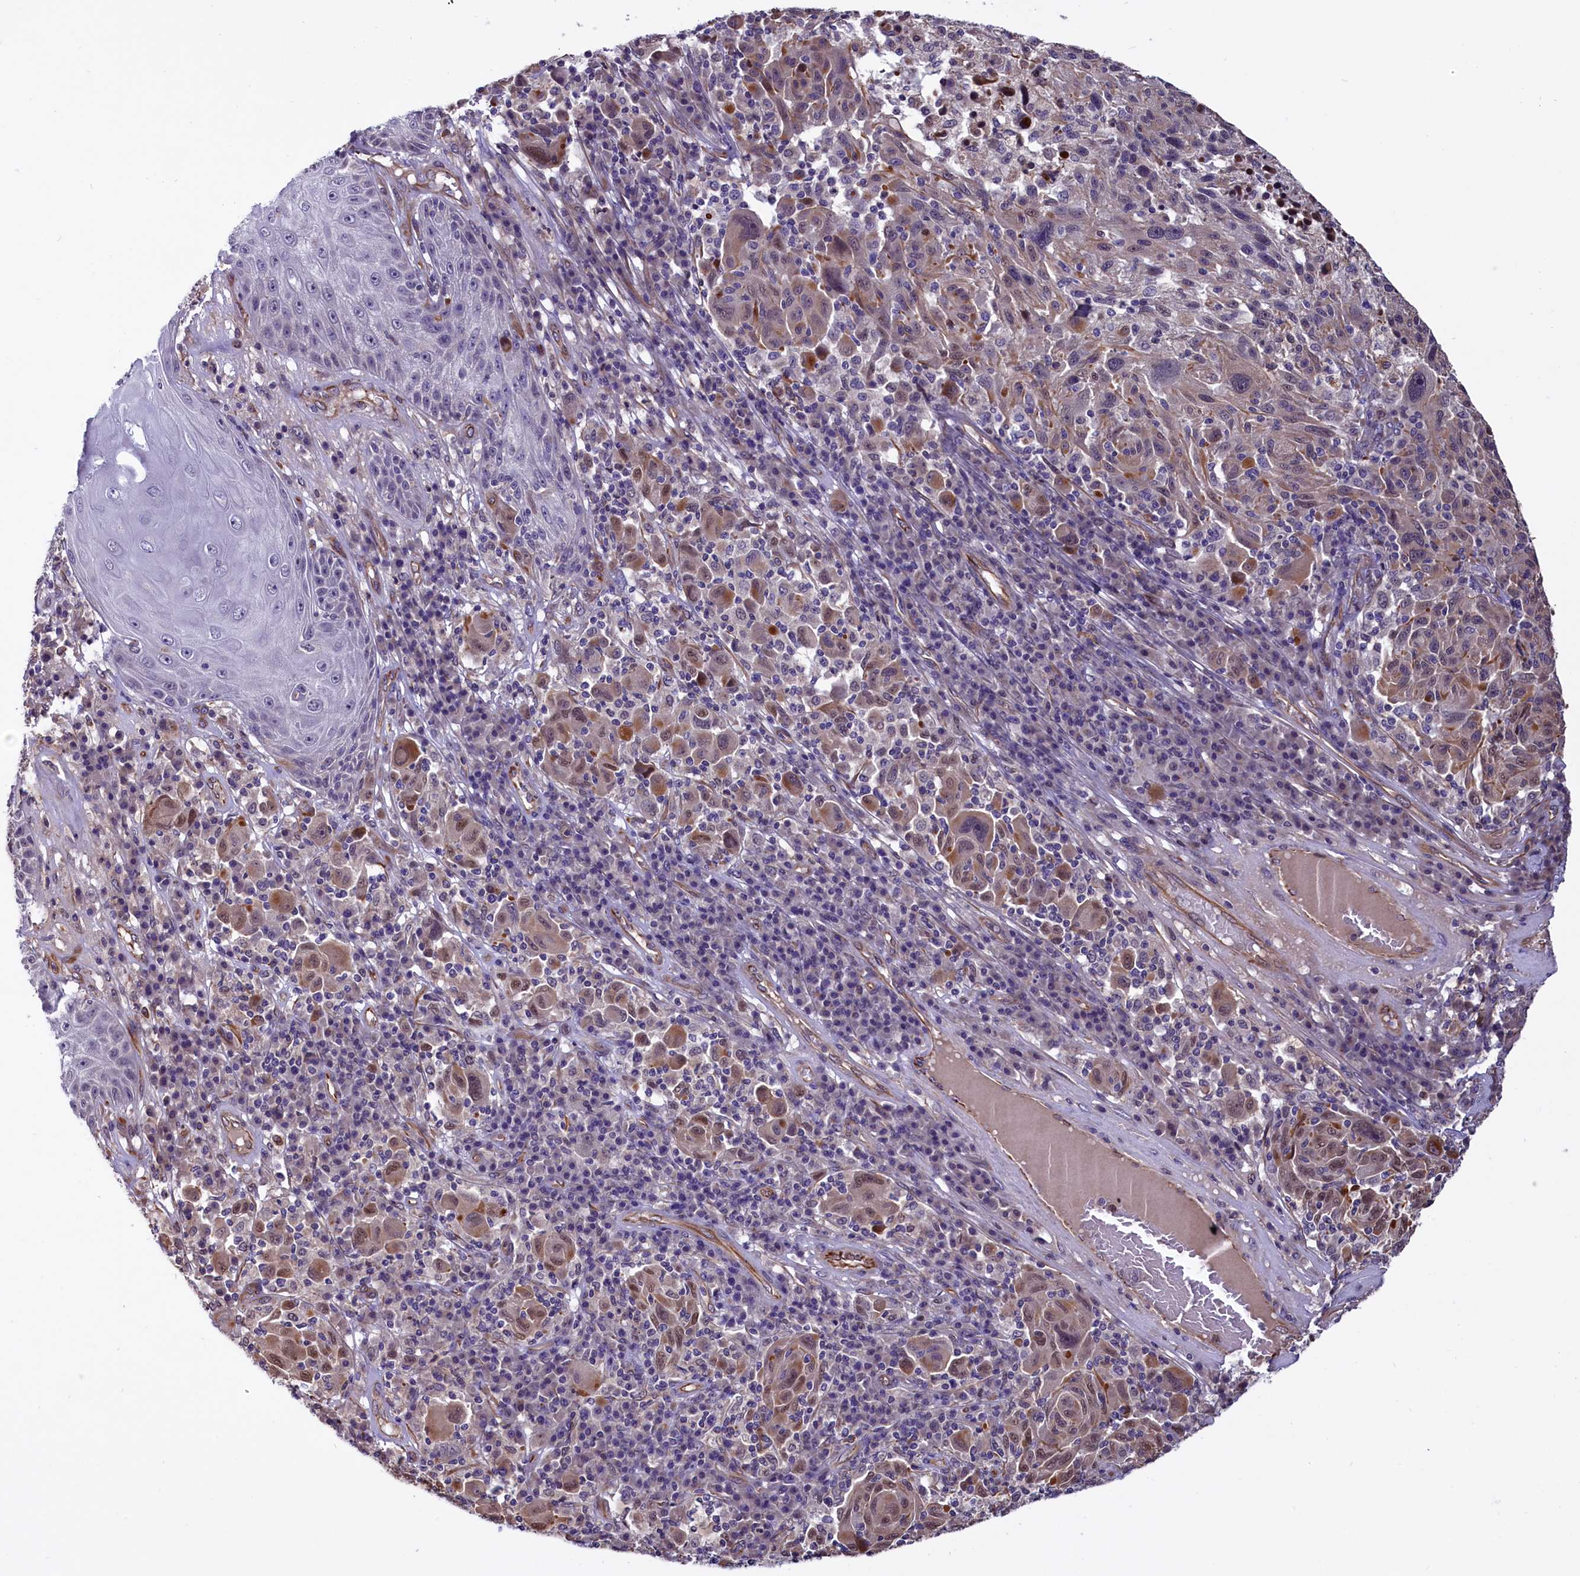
{"staining": {"intensity": "moderate", "quantity": "<25%", "location": "cytoplasmic/membranous,nuclear"}, "tissue": "melanoma", "cell_type": "Tumor cells", "image_type": "cancer", "snomed": [{"axis": "morphology", "description": "Malignant melanoma, NOS"}, {"axis": "topography", "description": "Skin"}], "caption": "Immunohistochemical staining of malignant melanoma exhibits low levels of moderate cytoplasmic/membranous and nuclear staining in about <25% of tumor cells.", "gene": "PDILT", "patient": {"sex": "male", "age": 53}}